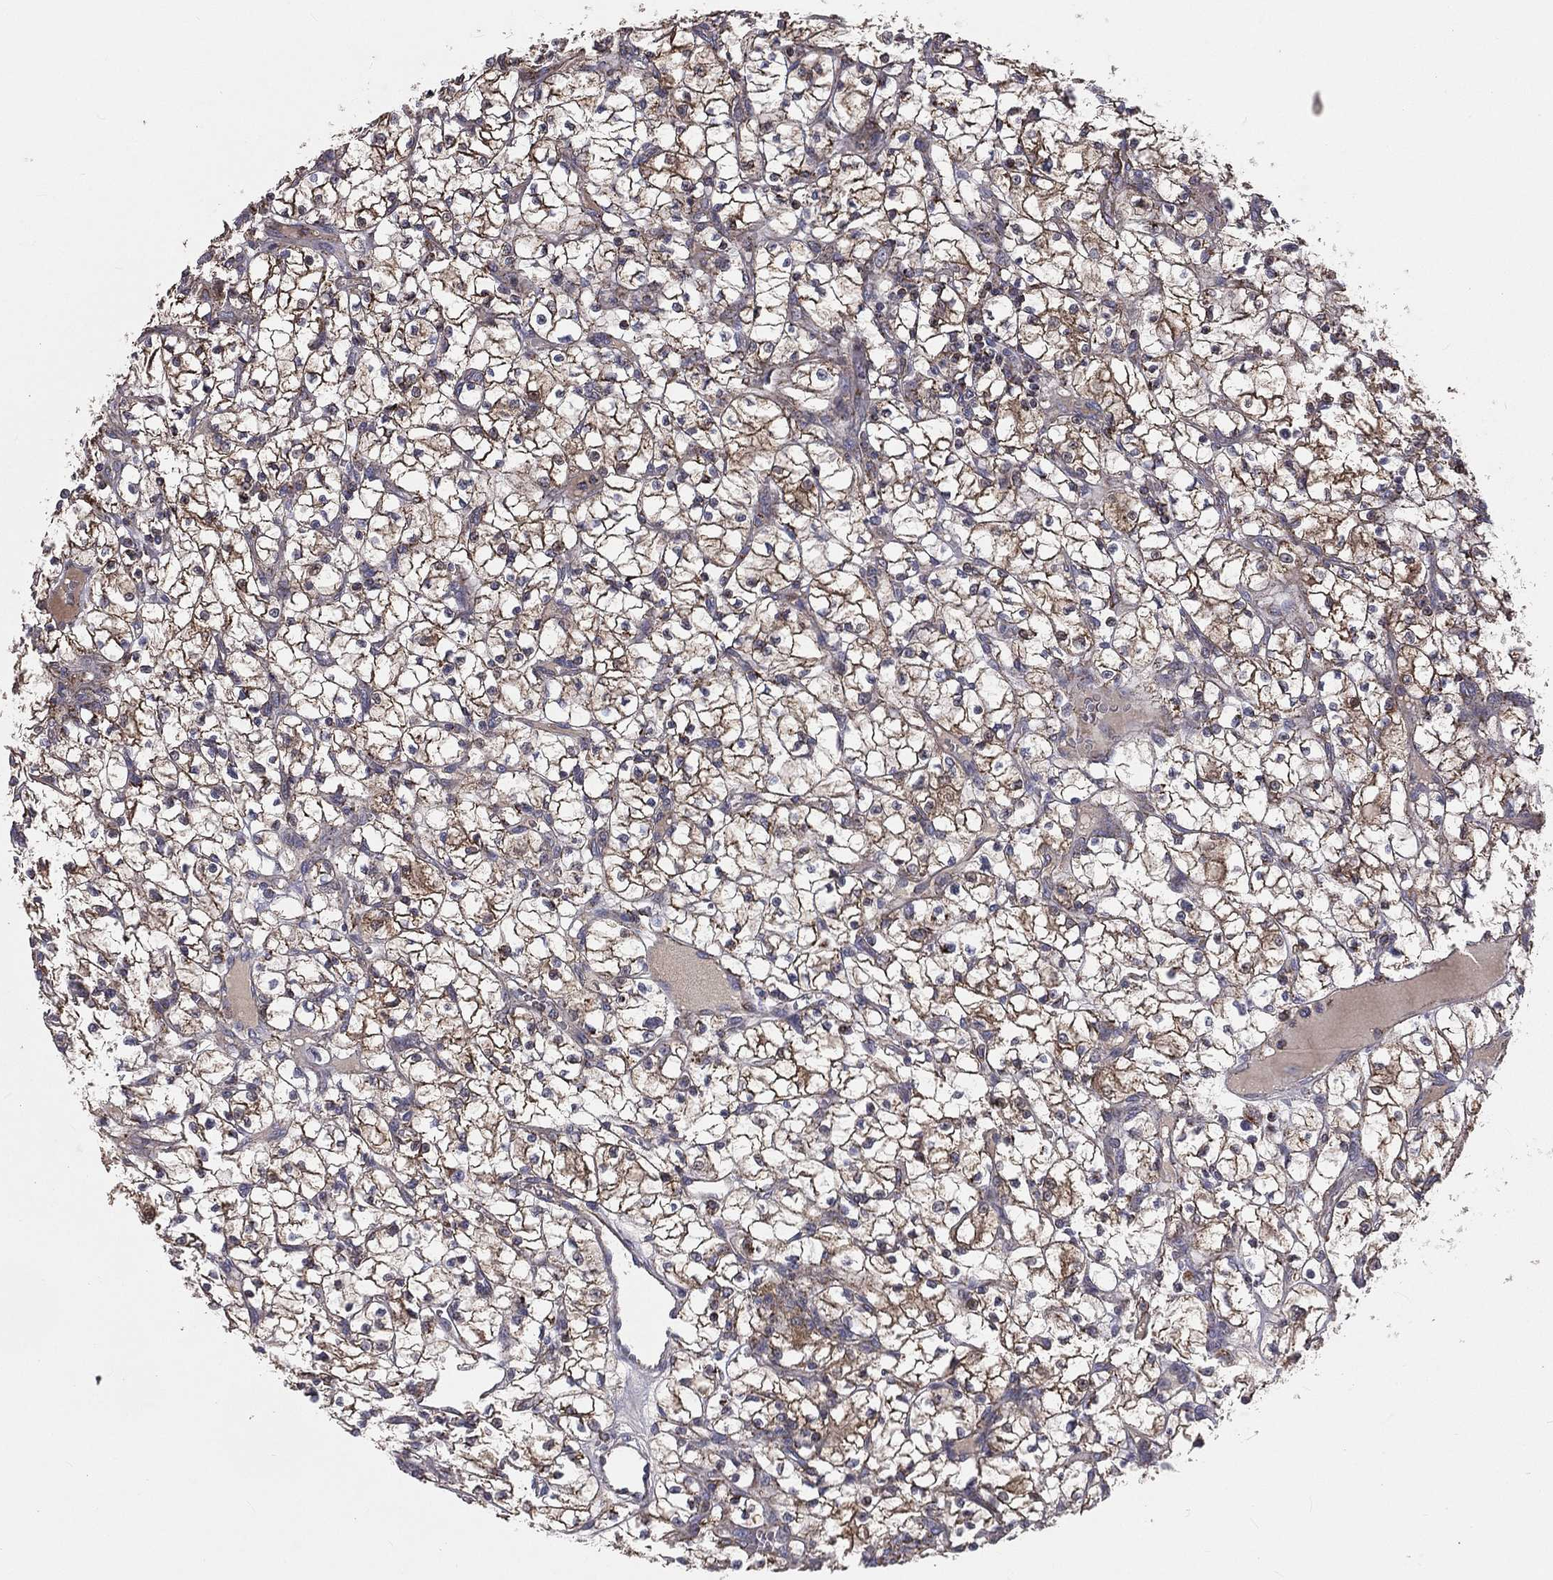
{"staining": {"intensity": "moderate", "quantity": "25%-75%", "location": "cytoplasmic/membranous"}, "tissue": "renal cancer", "cell_type": "Tumor cells", "image_type": "cancer", "snomed": [{"axis": "morphology", "description": "Adenocarcinoma, NOS"}, {"axis": "topography", "description": "Kidney"}], "caption": "Immunohistochemical staining of human adenocarcinoma (renal) shows moderate cytoplasmic/membranous protein expression in about 25%-75% of tumor cells.", "gene": "GPD1", "patient": {"sex": "female", "age": 64}}